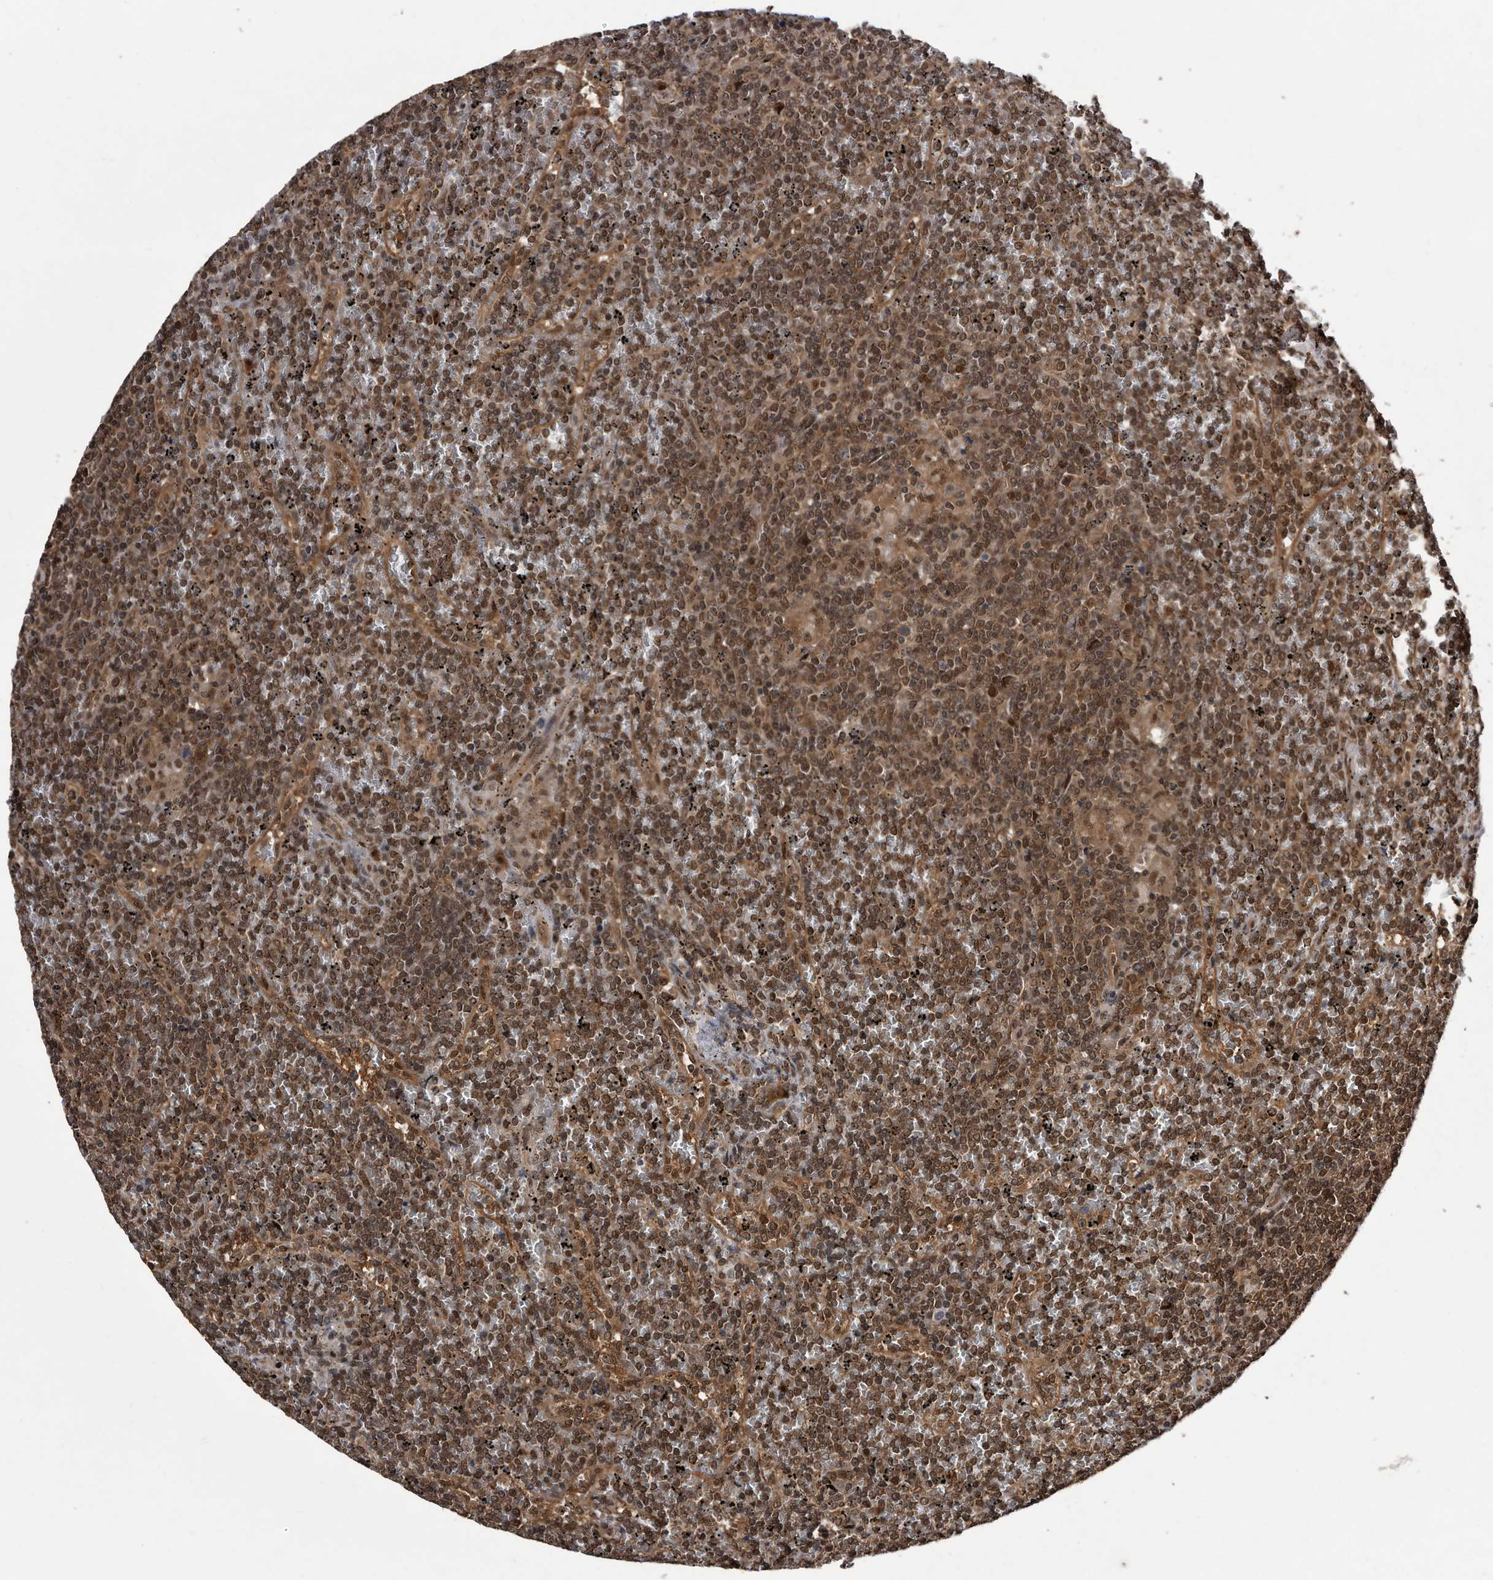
{"staining": {"intensity": "moderate", "quantity": ">75%", "location": "cytoplasmic/membranous,nuclear"}, "tissue": "lymphoma", "cell_type": "Tumor cells", "image_type": "cancer", "snomed": [{"axis": "morphology", "description": "Malignant lymphoma, non-Hodgkin's type, Low grade"}, {"axis": "topography", "description": "Spleen"}], "caption": "The image exhibits staining of lymphoma, revealing moderate cytoplasmic/membranous and nuclear protein expression (brown color) within tumor cells. Ihc stains the protein of interest in brown and the nuclei are stained blue.", "gene": "RAD23B", "patient": {"sex": "female", "age": 19}}